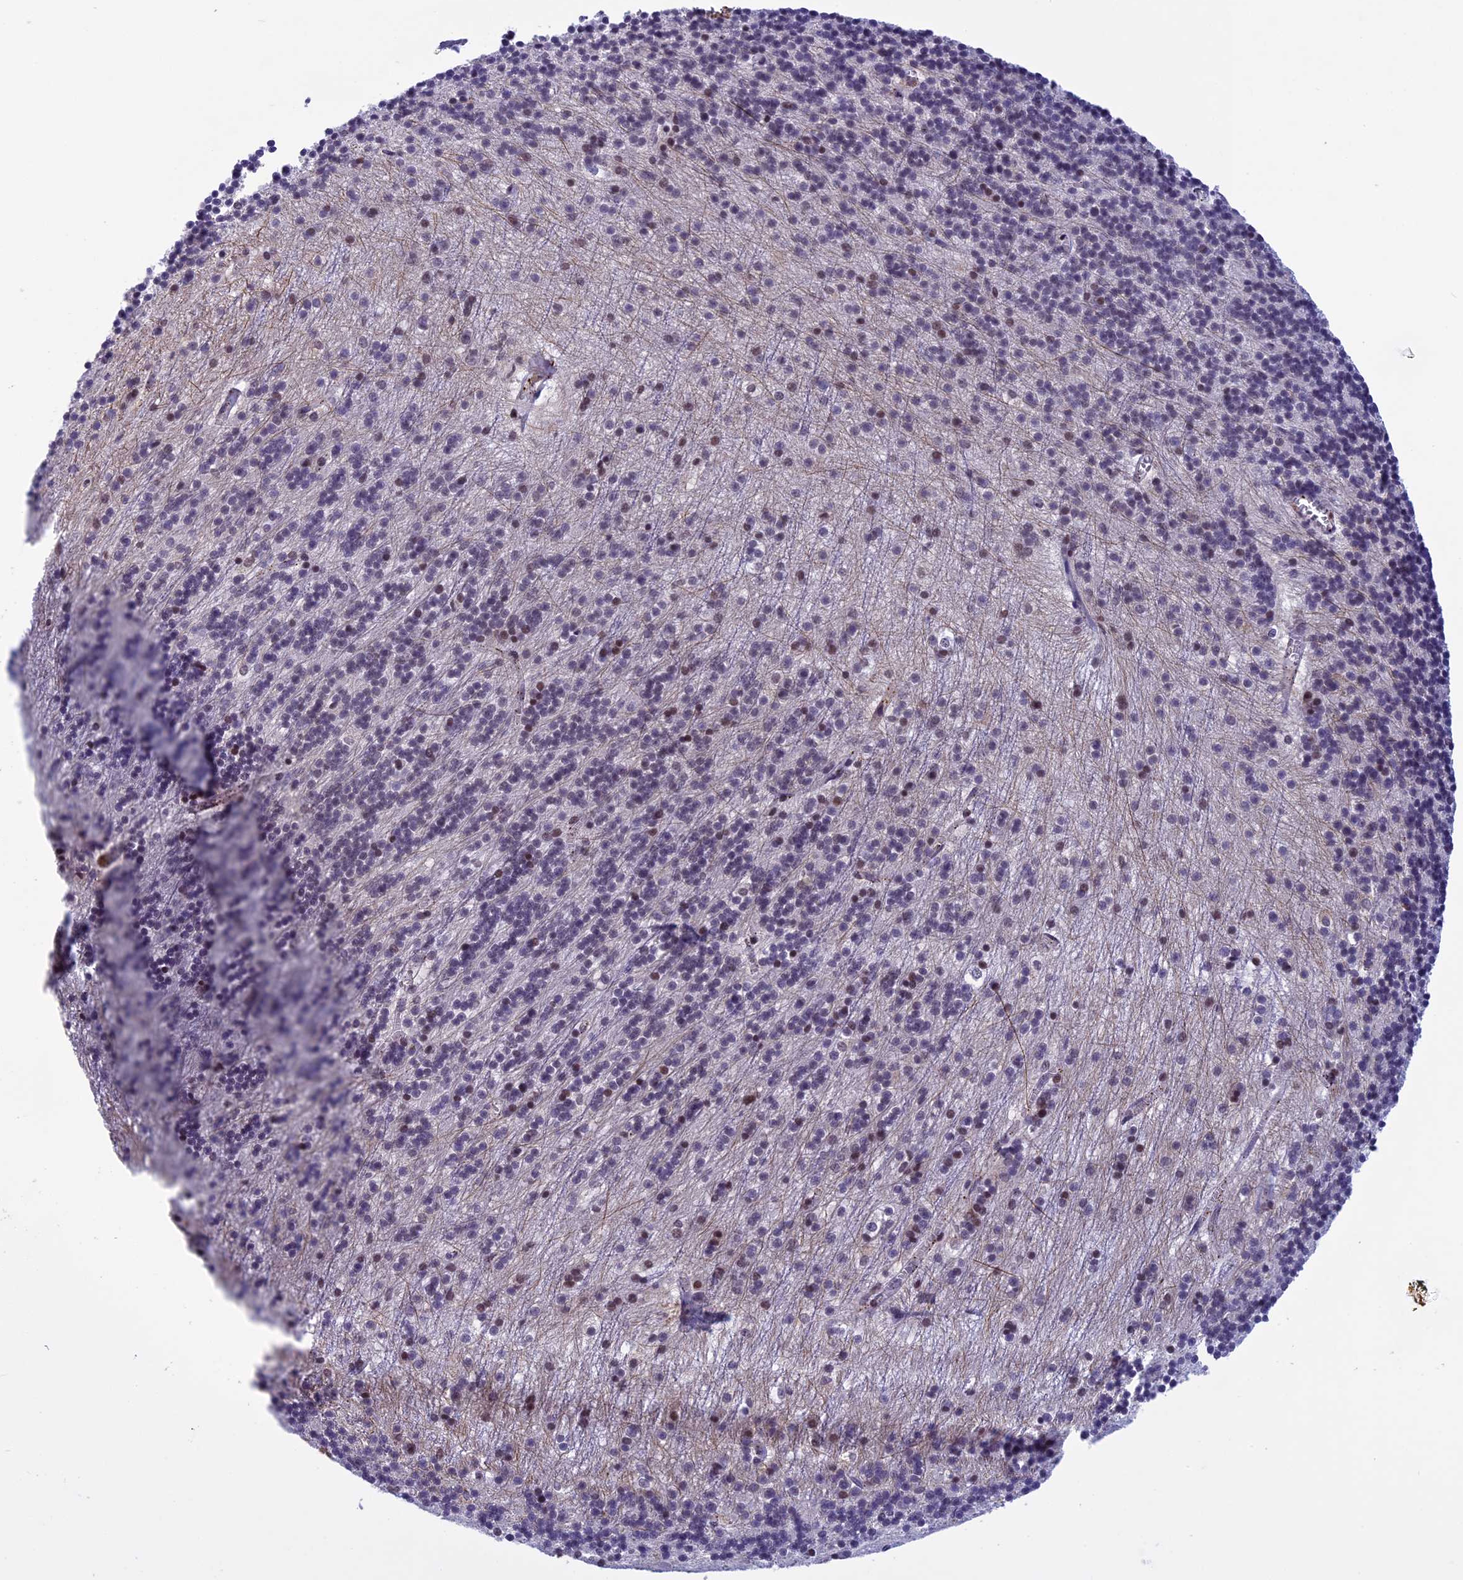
{"staining": {"intensity": "moderate", "quantity": "<25%", "location": "nuclear"}, "tissue": "cerebellum", "cell_type": "Cells in granular layer", "image_type": "normal", "snomed": [{"axis": "morphology", "description": "Normal tissue, NOS"}, {"axis": "topography", "description": "Cerebellum"}], "caption": "Cerebellum stained for a protein (brown) reveals moderate nuclear positive staining in approximately <25% of cells in granular layer.", "gene": "NIPBL", "patient": {"sex": "male", "age": 54}}